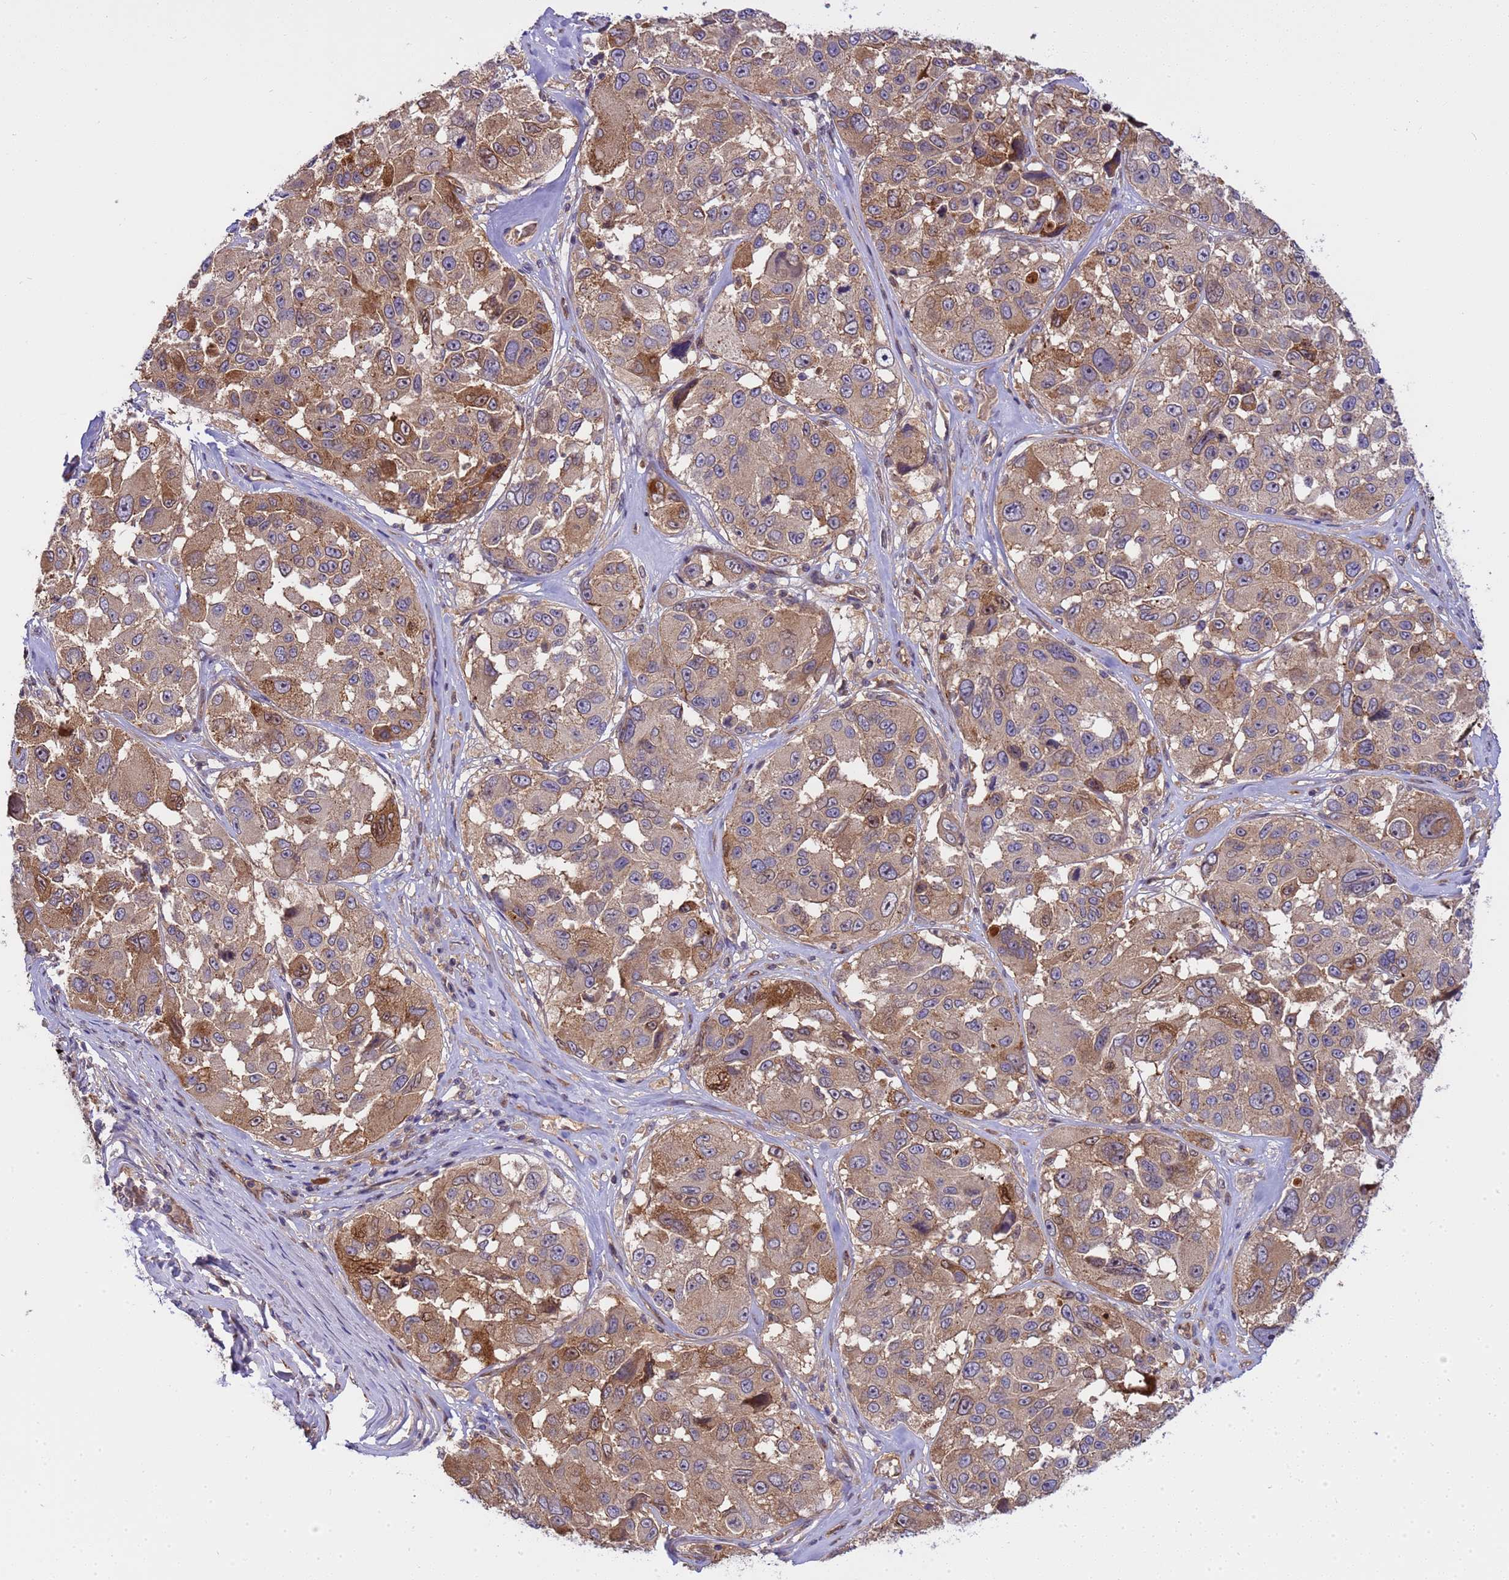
{"staining": {"intensity": "moderate", "quantity": ">75%", "location": "cytoplasmic/membranous,nuclear"}, "tissue": "melanoma", "cell_type": "Tumor cells", "image_type": "cancer", "snomed": [{"axis": "morphology", "description": "Malignant melanoma, NOS"}, {"axis": "topography", "description": "Skin"}], "caption": "Brown immunohistochemical staining in malignant melanoma shows moderate cytoplasmic/membranous and nuclear staining in approximately >75% of tumor cells.", "gene": "SMCO3", "patient": {"sex": "female", "age": 66}}